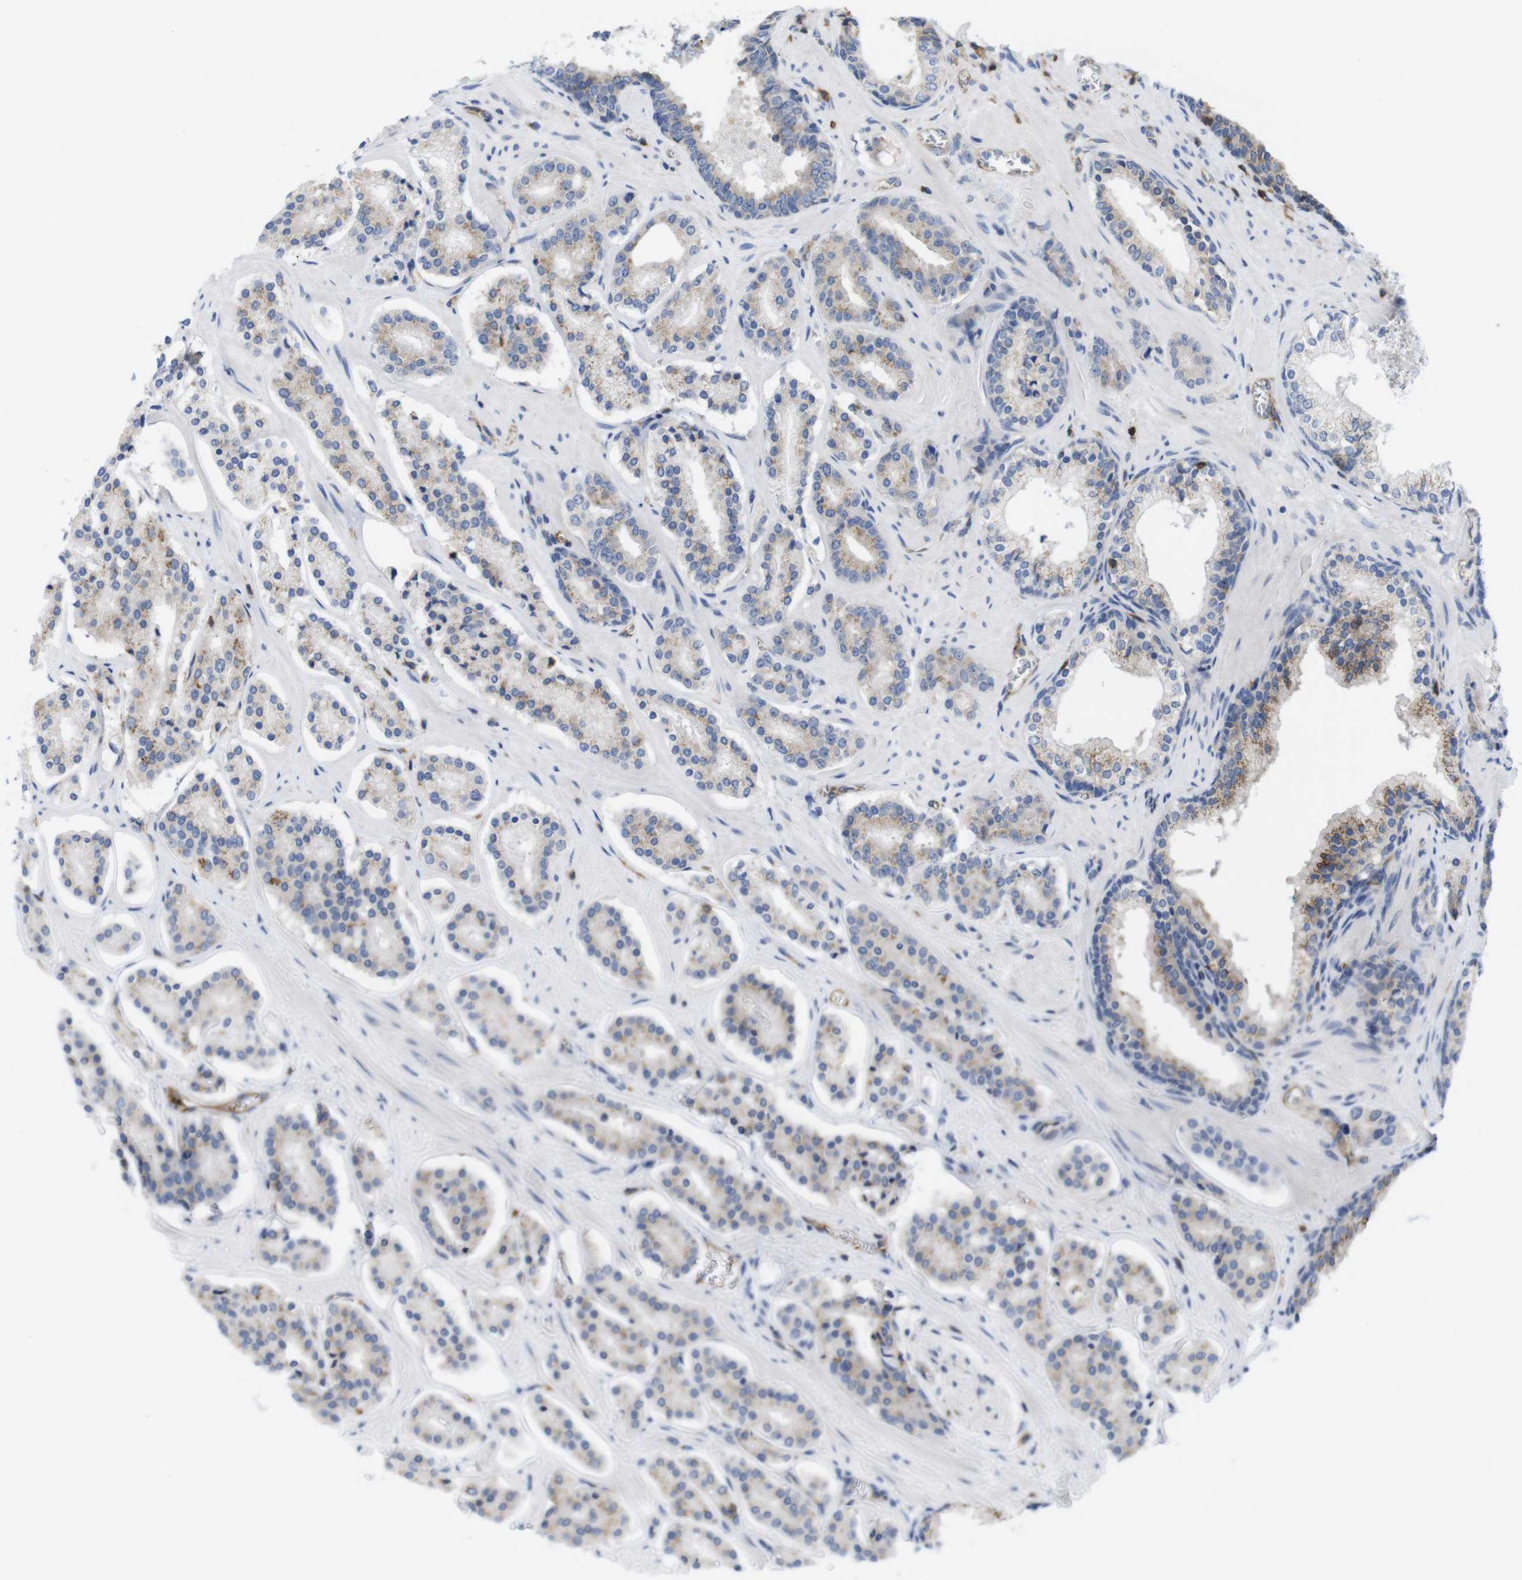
{"staining": {"intensity": "weak", "quantity": "25%-75%", "location": "cytoplasmic/membranous"}, "tissue": "prostate cancer", "cell_type": "Tumor cells", "image_type": "cancer", "snomed": [{"axis": "morphology", "description": "Adenocarcinoma, High grade"}, {"axis": "topography", "description": "Prostate"}], "caption": "Immunohistochemistry (DAB) staining of human prostate cancer (high-grade adenocarcinoma) demonstrates weak cytoplasmic/membranous protein positivity in about 25%-75% of tumor cells.", "gene": "CCR6", "patient": {"sex": "male", "age": 60}}